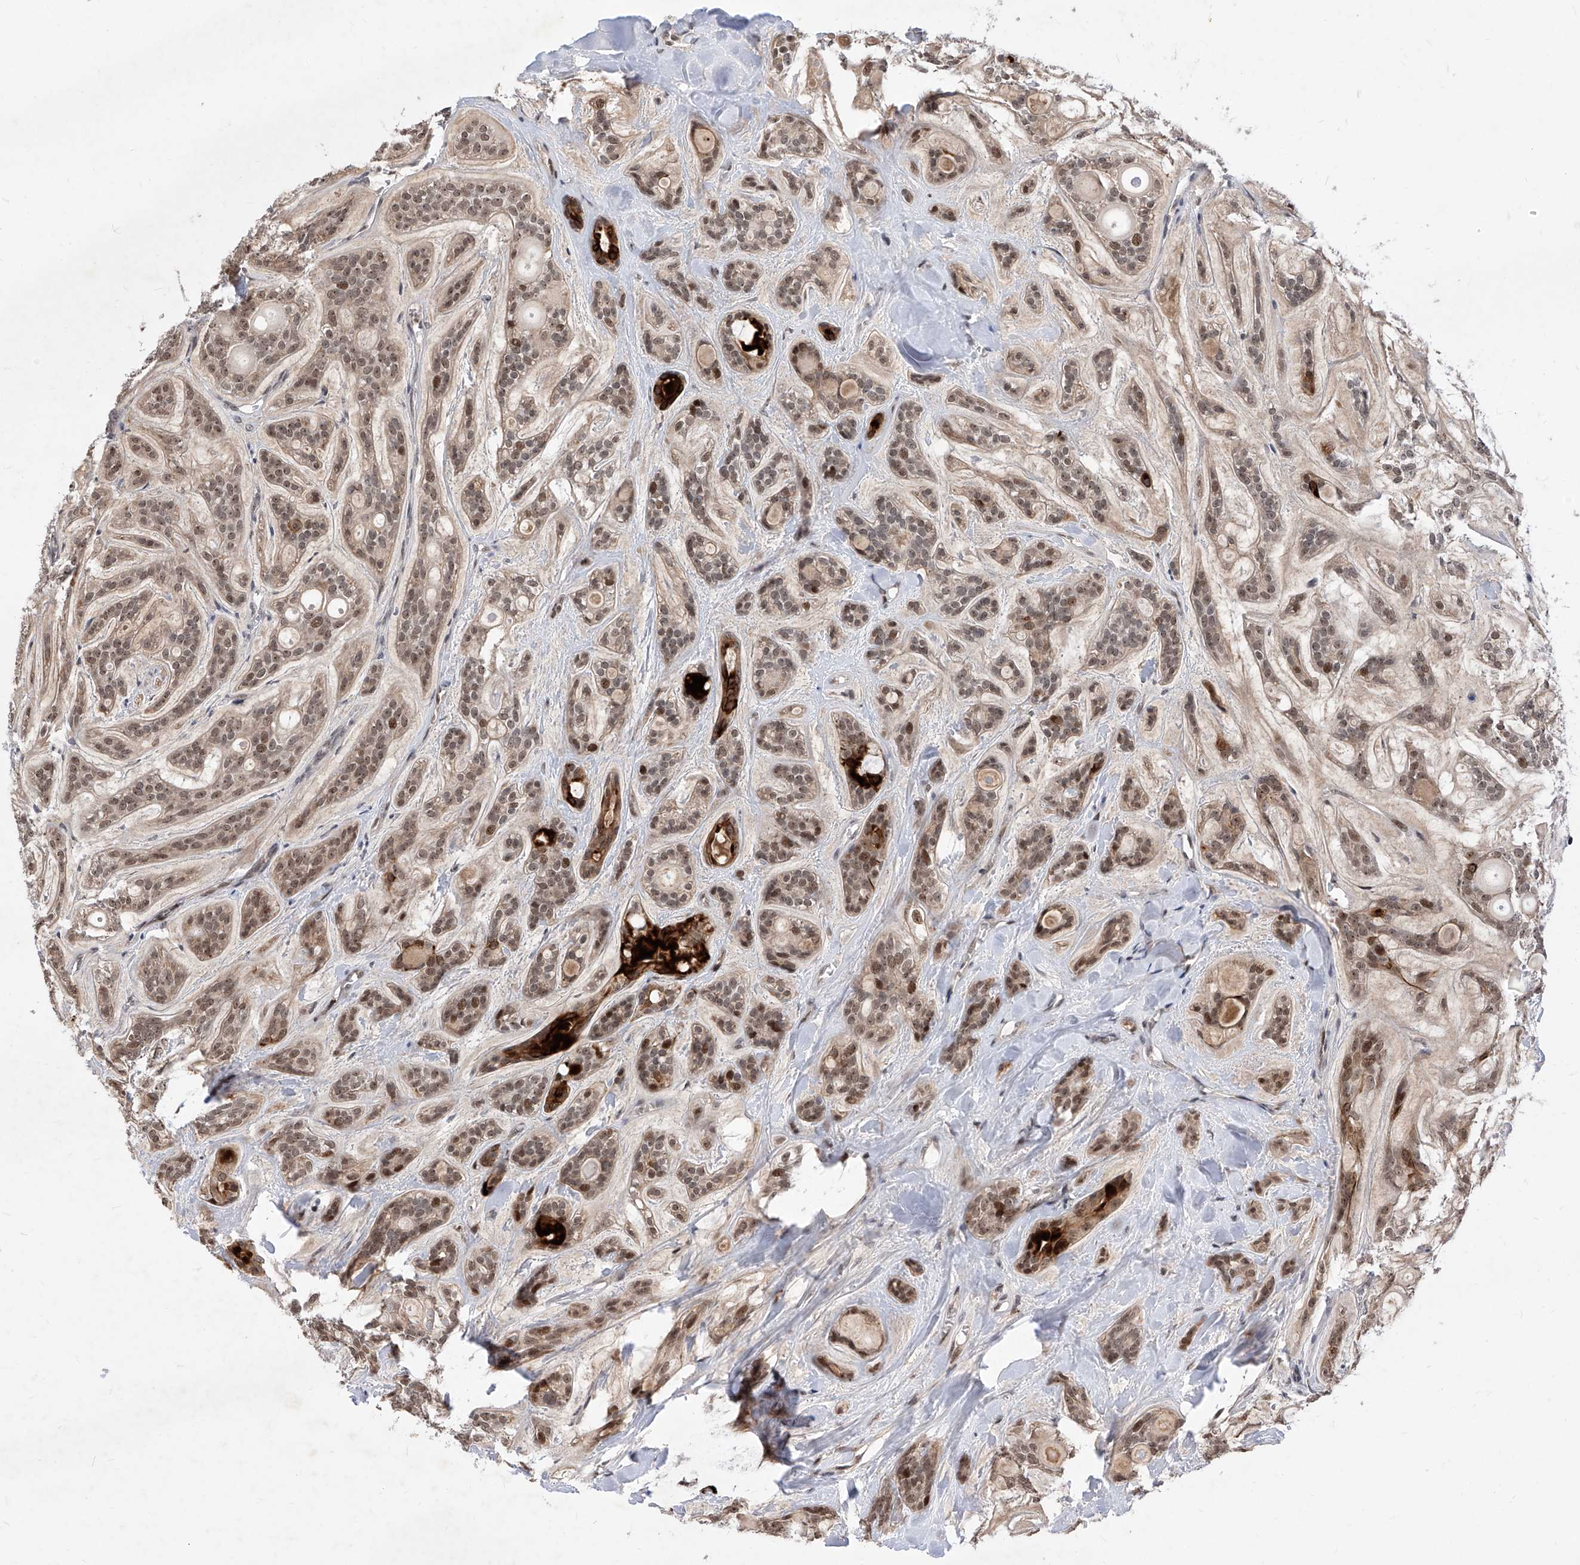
{"staining": {"intensity": "moderate", "quantity": ">75%", "location": "cytoplasmic/membranous,nuclear"}, "tissue": "head and neck cancer", "cell_type": "Tumor cells", "image_type": "cancer", "snomed": [{"axis": "morphology", "description": "Adenocarcinoma, NOS"}, {"axis": "topography", "description": "Head-Neck"}], "caption": "Head and neck cancer (adenocarcinoma) was stained to show a protein in brown. There is medium levels of moderate cytoplasmic/membranous and nuclear staining in approximately >75% of tumor cells.", "gene": "LGR4", "patient": {"sex": "male", "age": 66}}